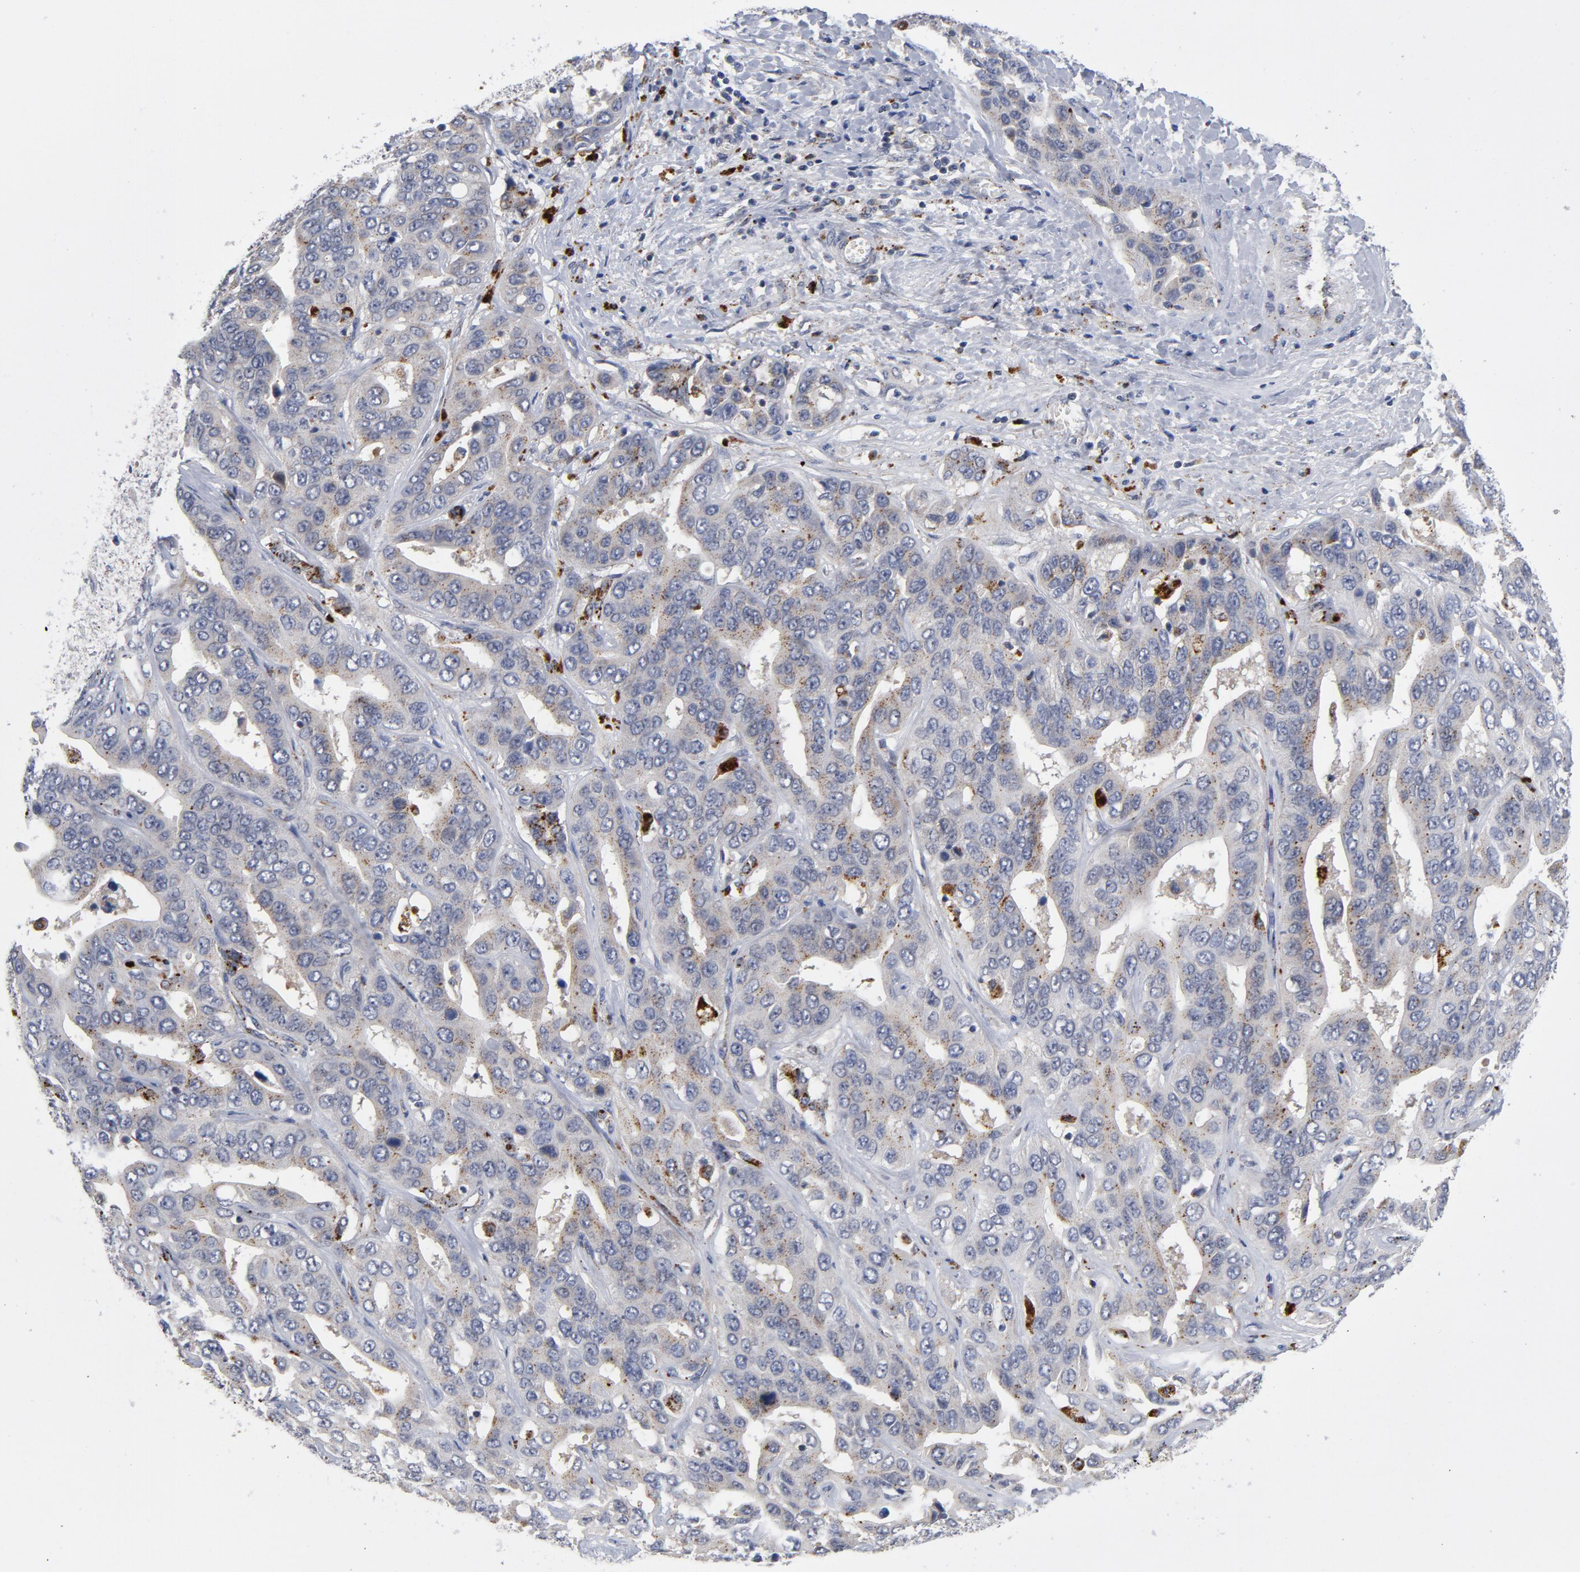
{"staining": {"intensity": "weak", "quantity": "<25%", "location": "cytoplasmic/membranous"}, "tissue": "liver cancer", "cell_type": "Tumor cells", "image_type": "cancer", "snomed": [{"axis": "morphology", "description": "Cholangiocarcinoma"}, {"axis": "topography", "description": "Liver"}], "caption": "An image of liver cancer (cholangiocarcinoma) stained for a protein exhibits no brown staining in tumor cells.", "gene": "AKT2", "patient": {"sex": "female", "age": 52}}